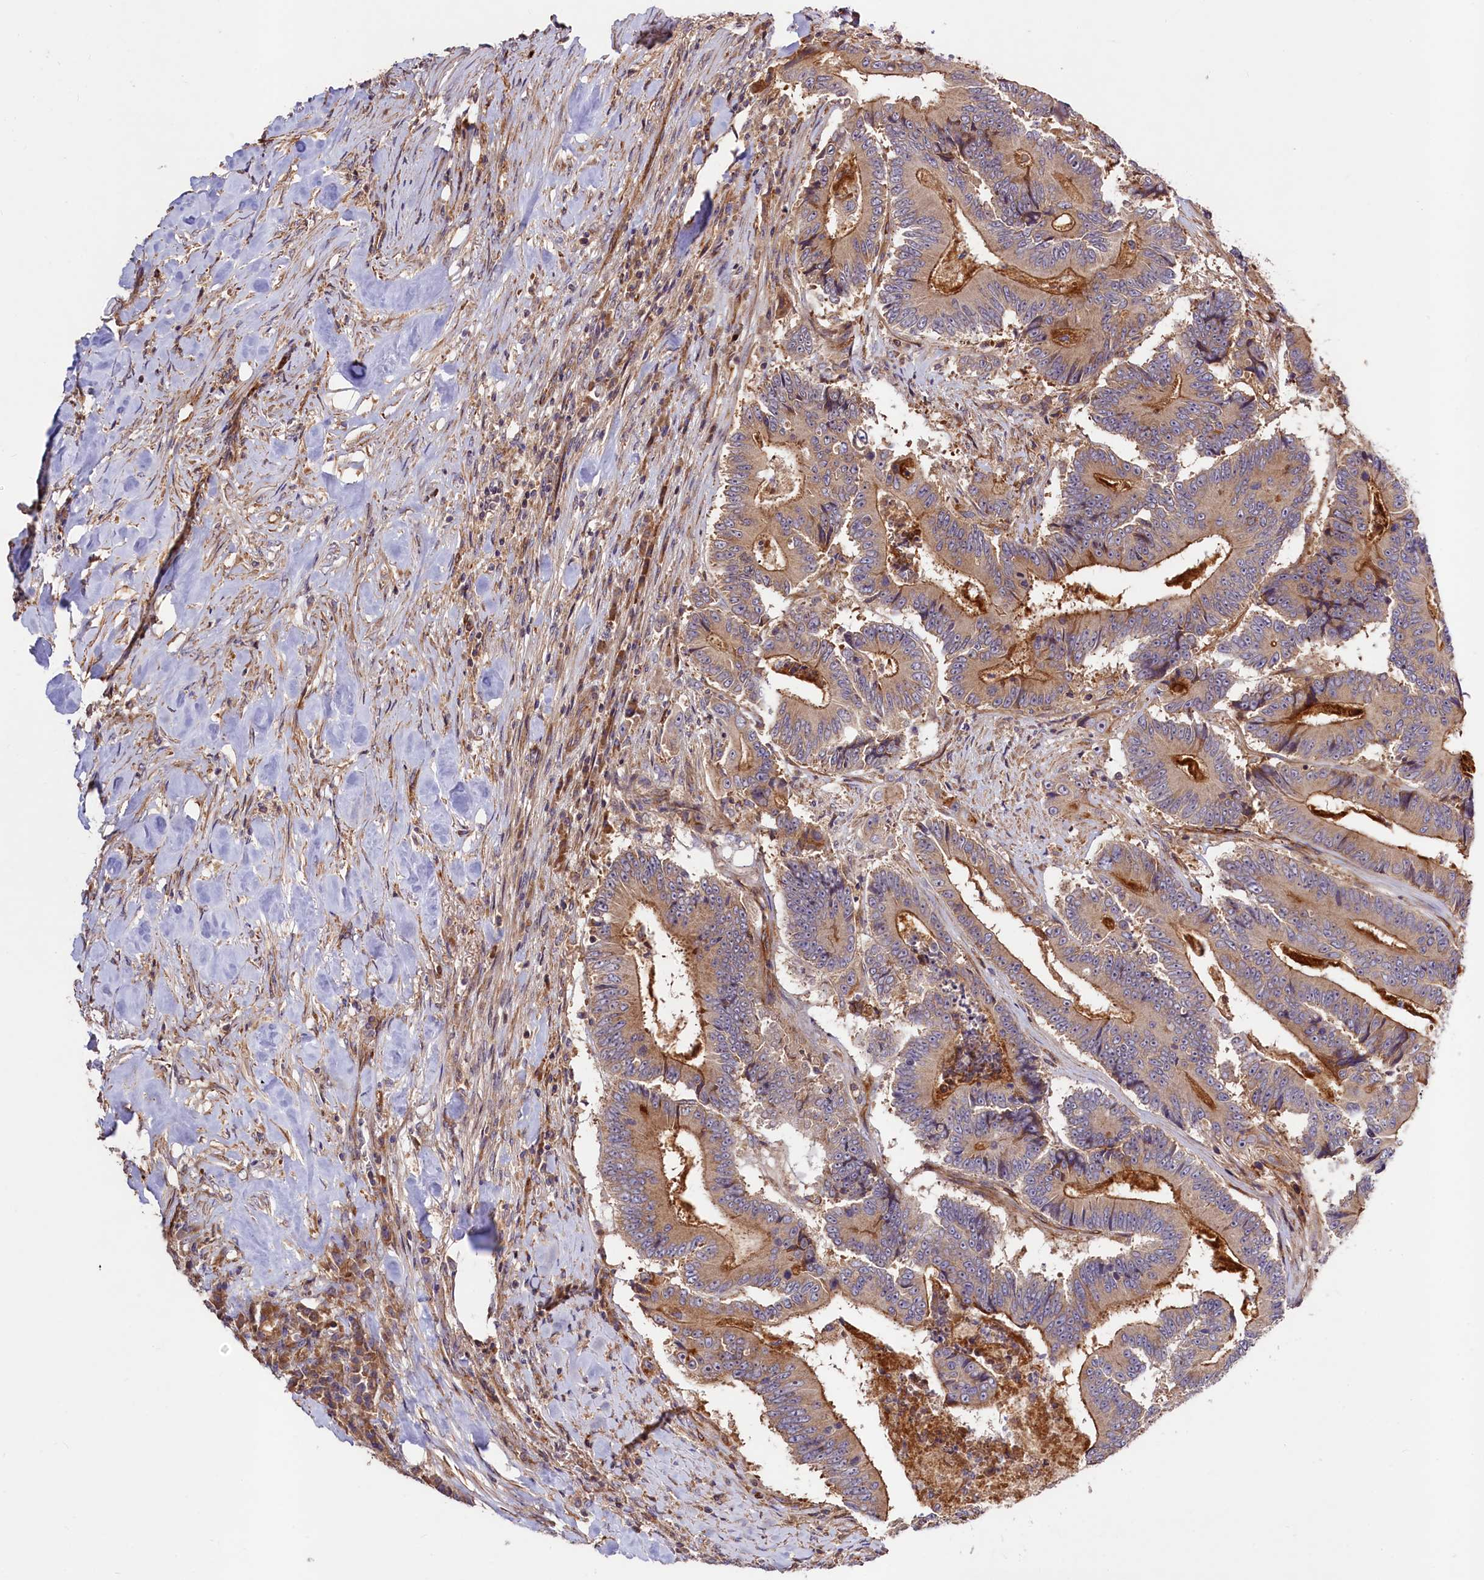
{"staining": {"intensity": "moderate", "quantity": ">75%", "location": "cytoplasmic/membranous"}, "tissue": "colorectal cancer", "cell_type": "Tumor cells", "image_type": "cancer", "snomed": [{"axis": "morphology", "description": "Adenocarcinoma, NOS"}, {"axis": "topography", "description": "Colon"}], "caption": "This histopathology image exhibits IHC staining of human colorectal adenocarcinoma, with medium moderate cytoplasmic/membranous expression in approximately >75% of tumor cells.", "gene": "KLHDC4", "patient": {"sex": "male", "age": 83}}